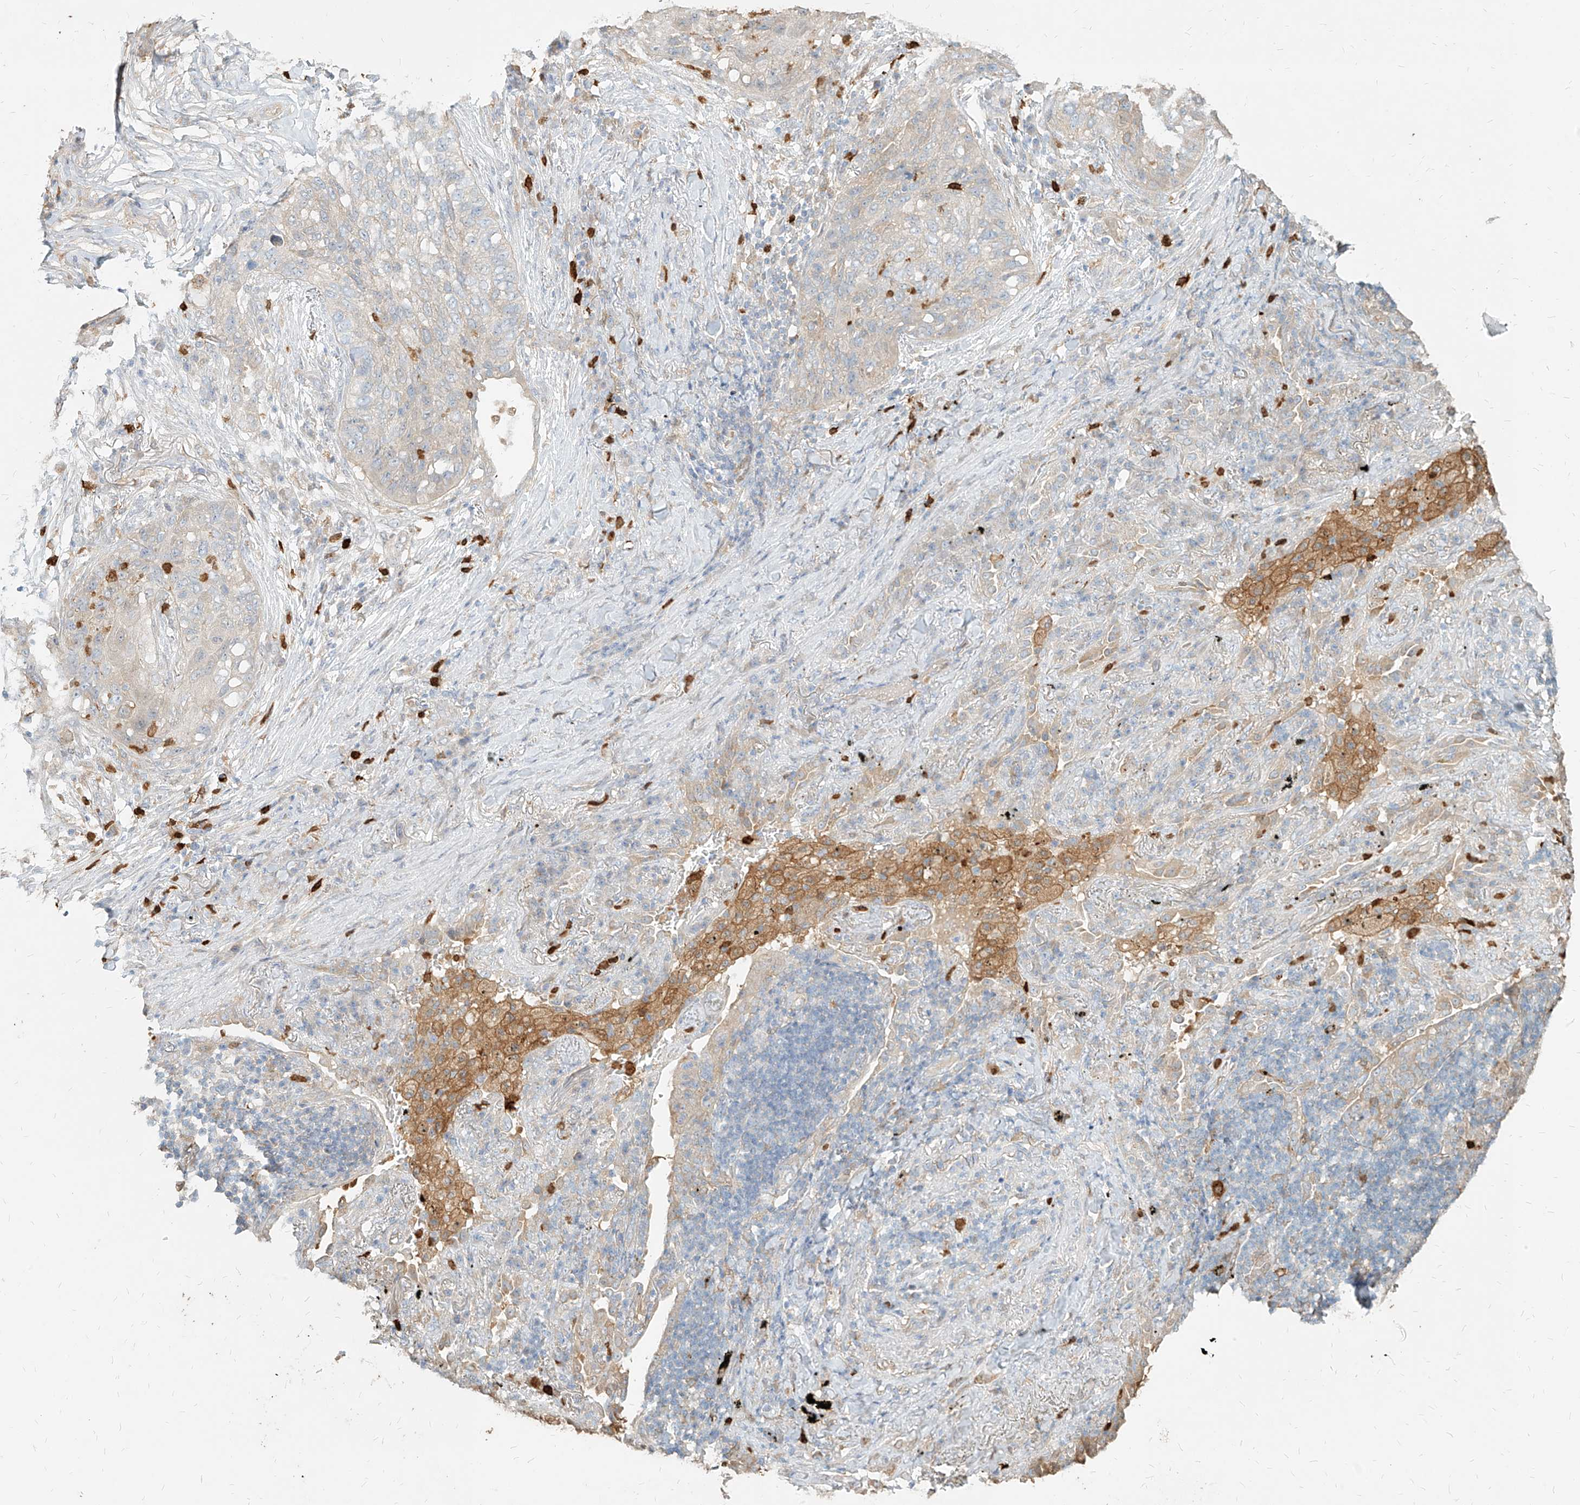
{"staining": {"intensity": "negative", "quantity": "none", "location": "none"}, "tissue": "lung cancer", "cell_type": "Tumor cells", "image_type": "cancer", "snomed": [{"axis": "morphology", "description": "Squamous cell carcinoma, NOS"}, {"axis": "topography", "description": "Lung"}], "caption": "This is a micrograph of IHC staining of lung cancer (squamous cell carcinoma), which shows no positivity in tumor cells.", "gene": "PGD", "patient": {"sex": "female", "age": 63}}